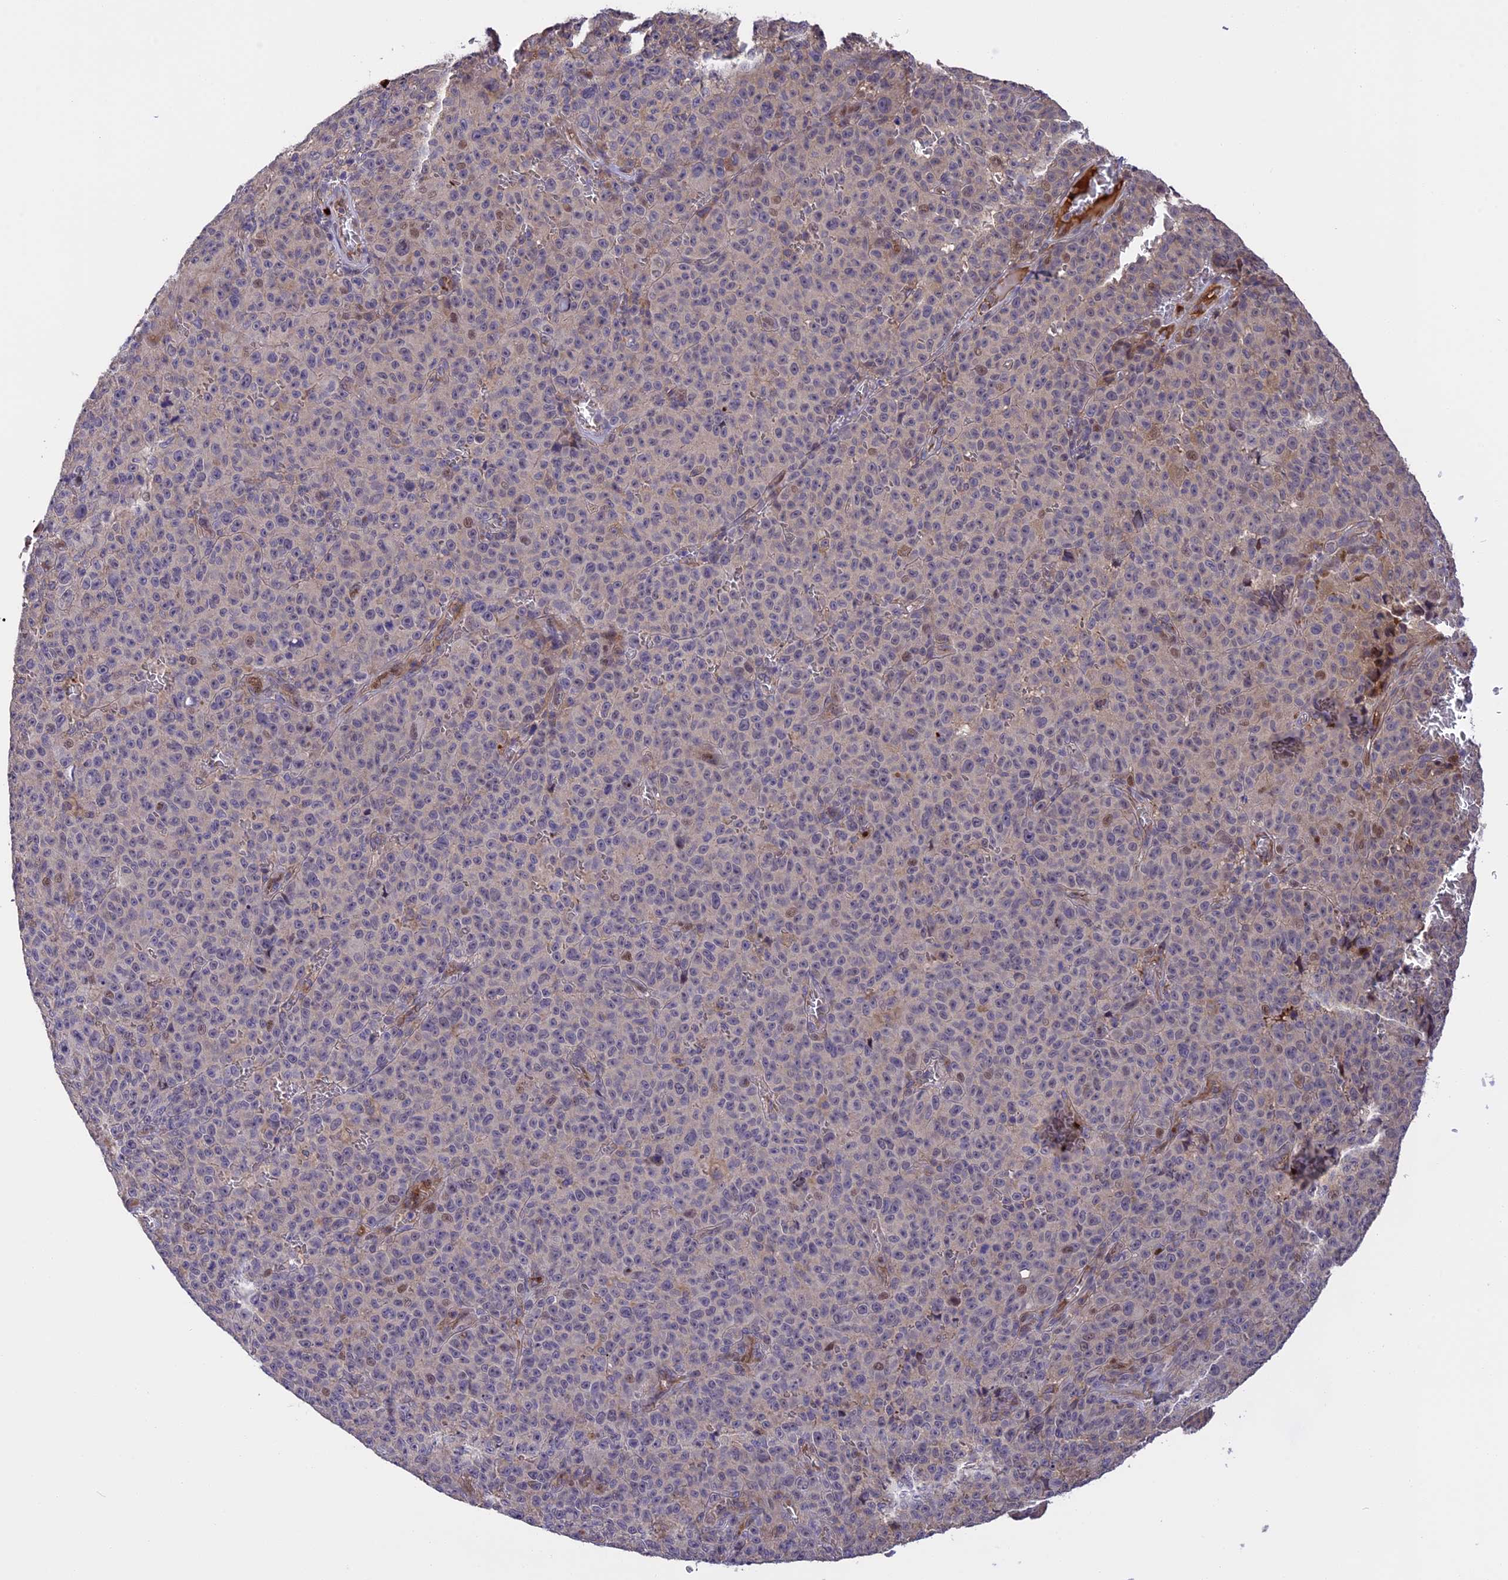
{"staining": {"intensity": "weak", "quantity": "<25%", "location": "nuclear"}, "tissue": "melanoma", "cell_type": "Tumor cells", "image_type": "cancer", "snomed": [{"axis": "morphology", "description": "Malignant melanoma, NOS"}, {"axis": "topography", "description": "Skin"}], "caption": "Immunohistochemistry (IHC) histopathology image of human melanoma stained for a protein (brown), which displays no positivity in tumor cells.", "gene": "MFSD2A", "patient": {"sex": "female", "age": 82}}